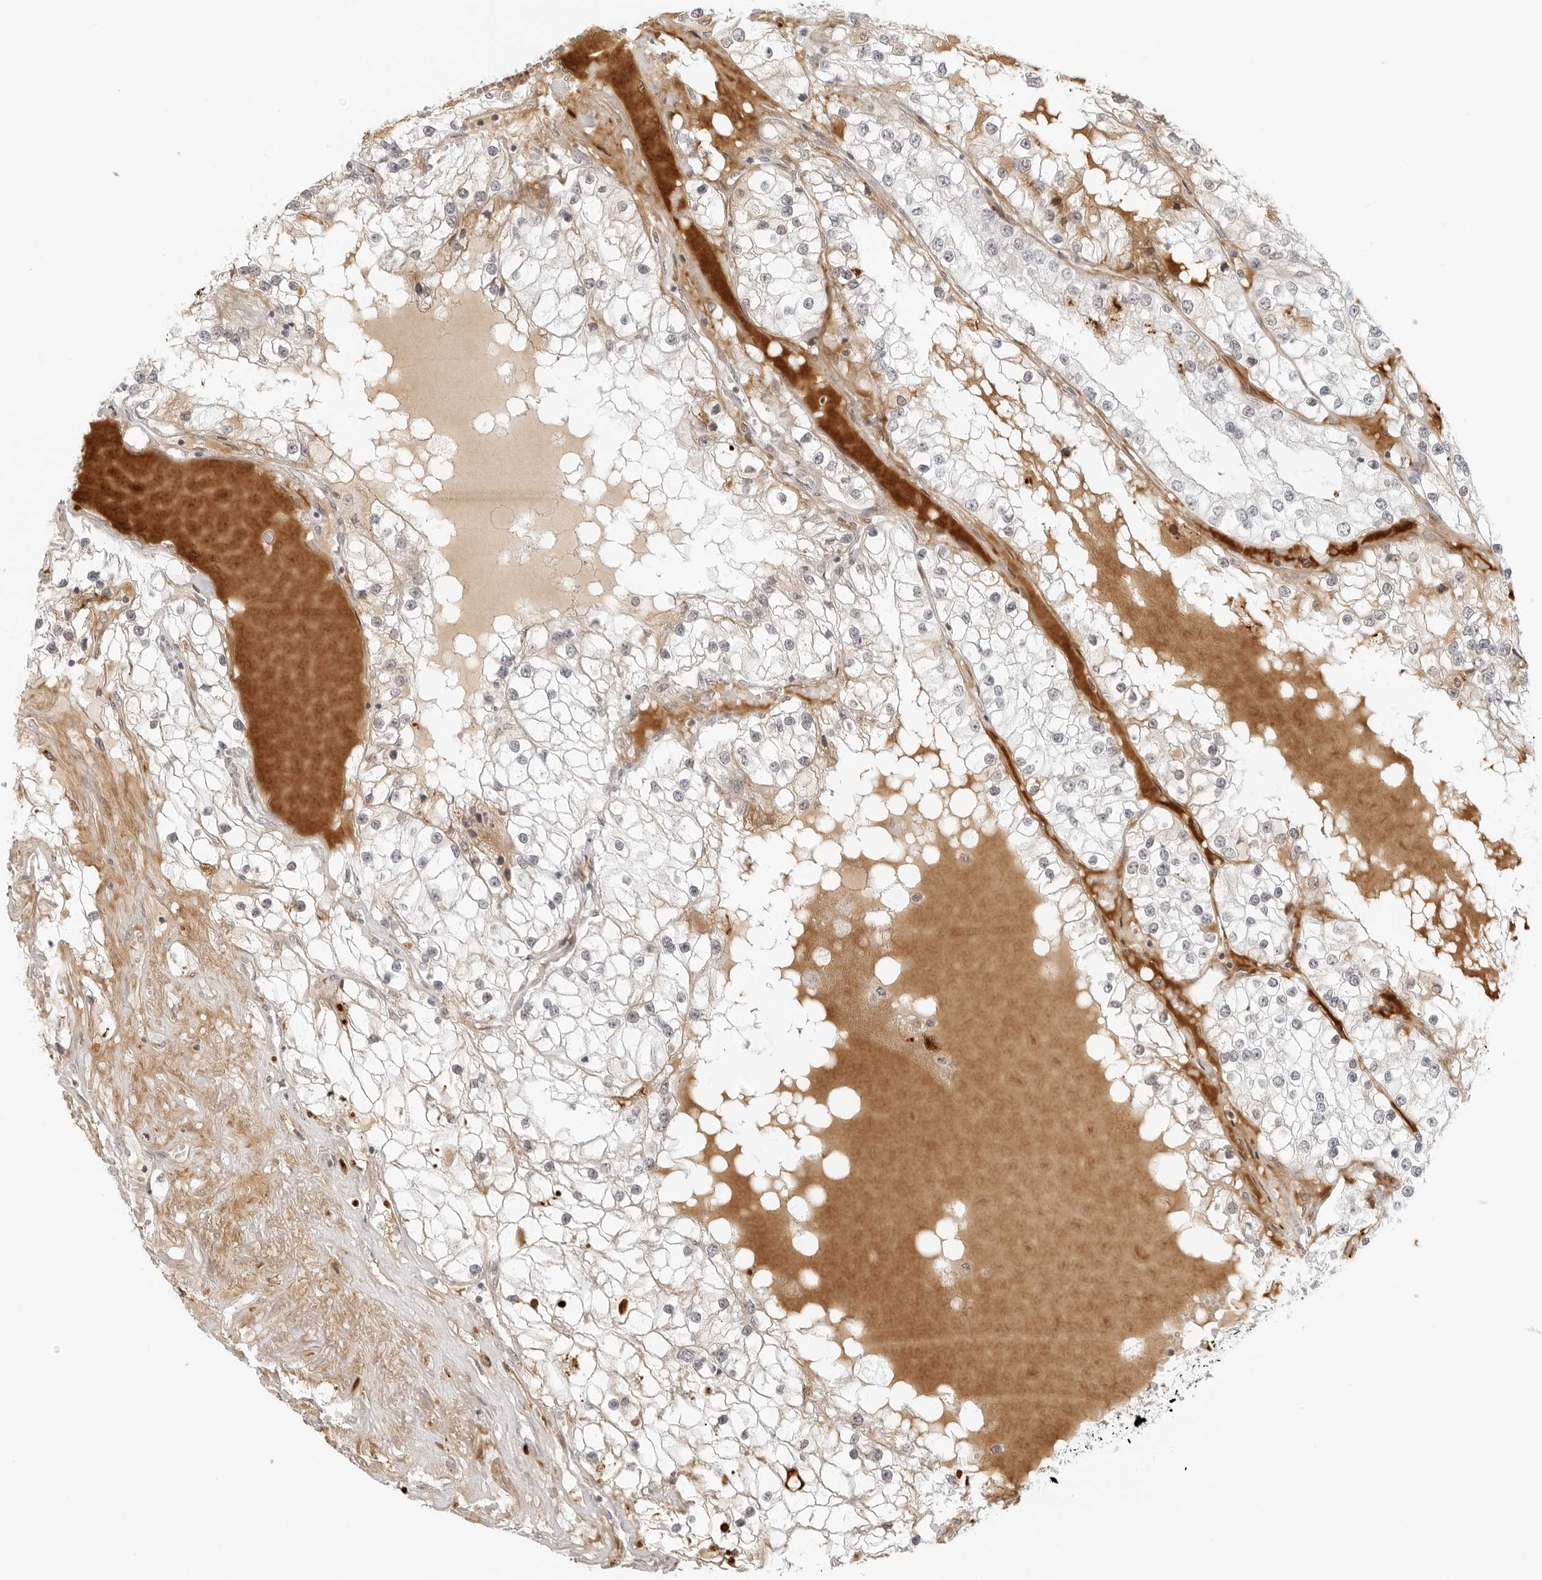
{"staining": {"intensity": "negative", "quantity": "none", "location": "none"}, "tissue": "renal cancer", "cell_type": "Tumor cells", "image_type": "cancer", "snomed": [{"axis": "morphology", "description": "Adenocarcinoma, NOS"}, {"axis": "topography", "description": "Kidney"}], "caption": "Image shows no protein staining in tumor cells of renal cancer (adenocarcinoma) tissue.", "gene": "ZNF678", "patient": {"sex": "male", "age": 68}}